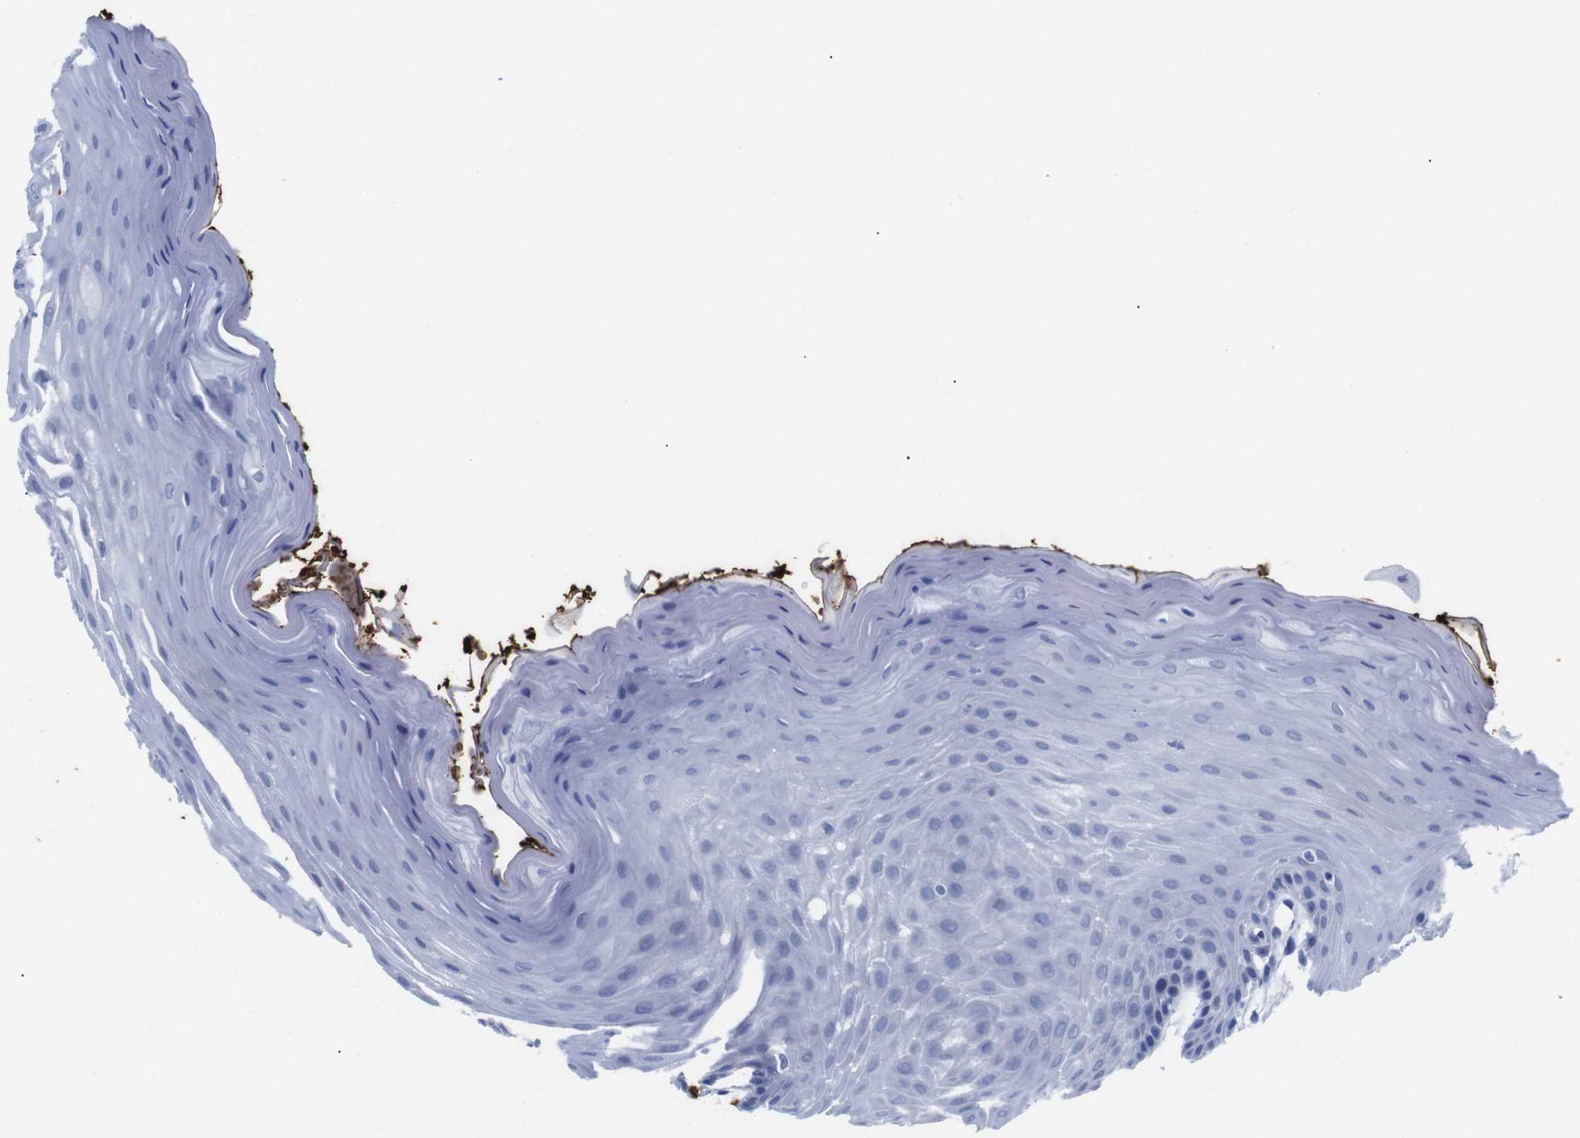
{"staining": {"intensity": "negative", "quantity": "none", "location": "none"}, "tissue": "oral mucosa", "cell_type": "Squamous epithelial cells", "image_type": "normal", "snomed": [{"axis": "morphology", "description": "Normal tissue, NOS"}, {"axis": "morphology", "description": "Squamous cell carcinoma, NOS"}, {"axis": "topography", "description": "Skeletal muscle"}, {"axis": "topography", "description": "Adipose tissue"}, {"axis": "topography", "description": "Vascular tissue"}, {"axis": "topography", "description": "Oral tissue"}, {"axis": "topography", "description": "Peripheral nerve tissue"}, {"axis": "topography", "description": "Head-Neck"}], "caption": "This micrograph is of unremarkable oral mucosa stained with IHC to label a protein in brown with the nuclei are counter-stained blue. There is no staining in squamous epithelial cells.", "gene": "S1PR2", "patient": {"sex": "male", "age": 71}}